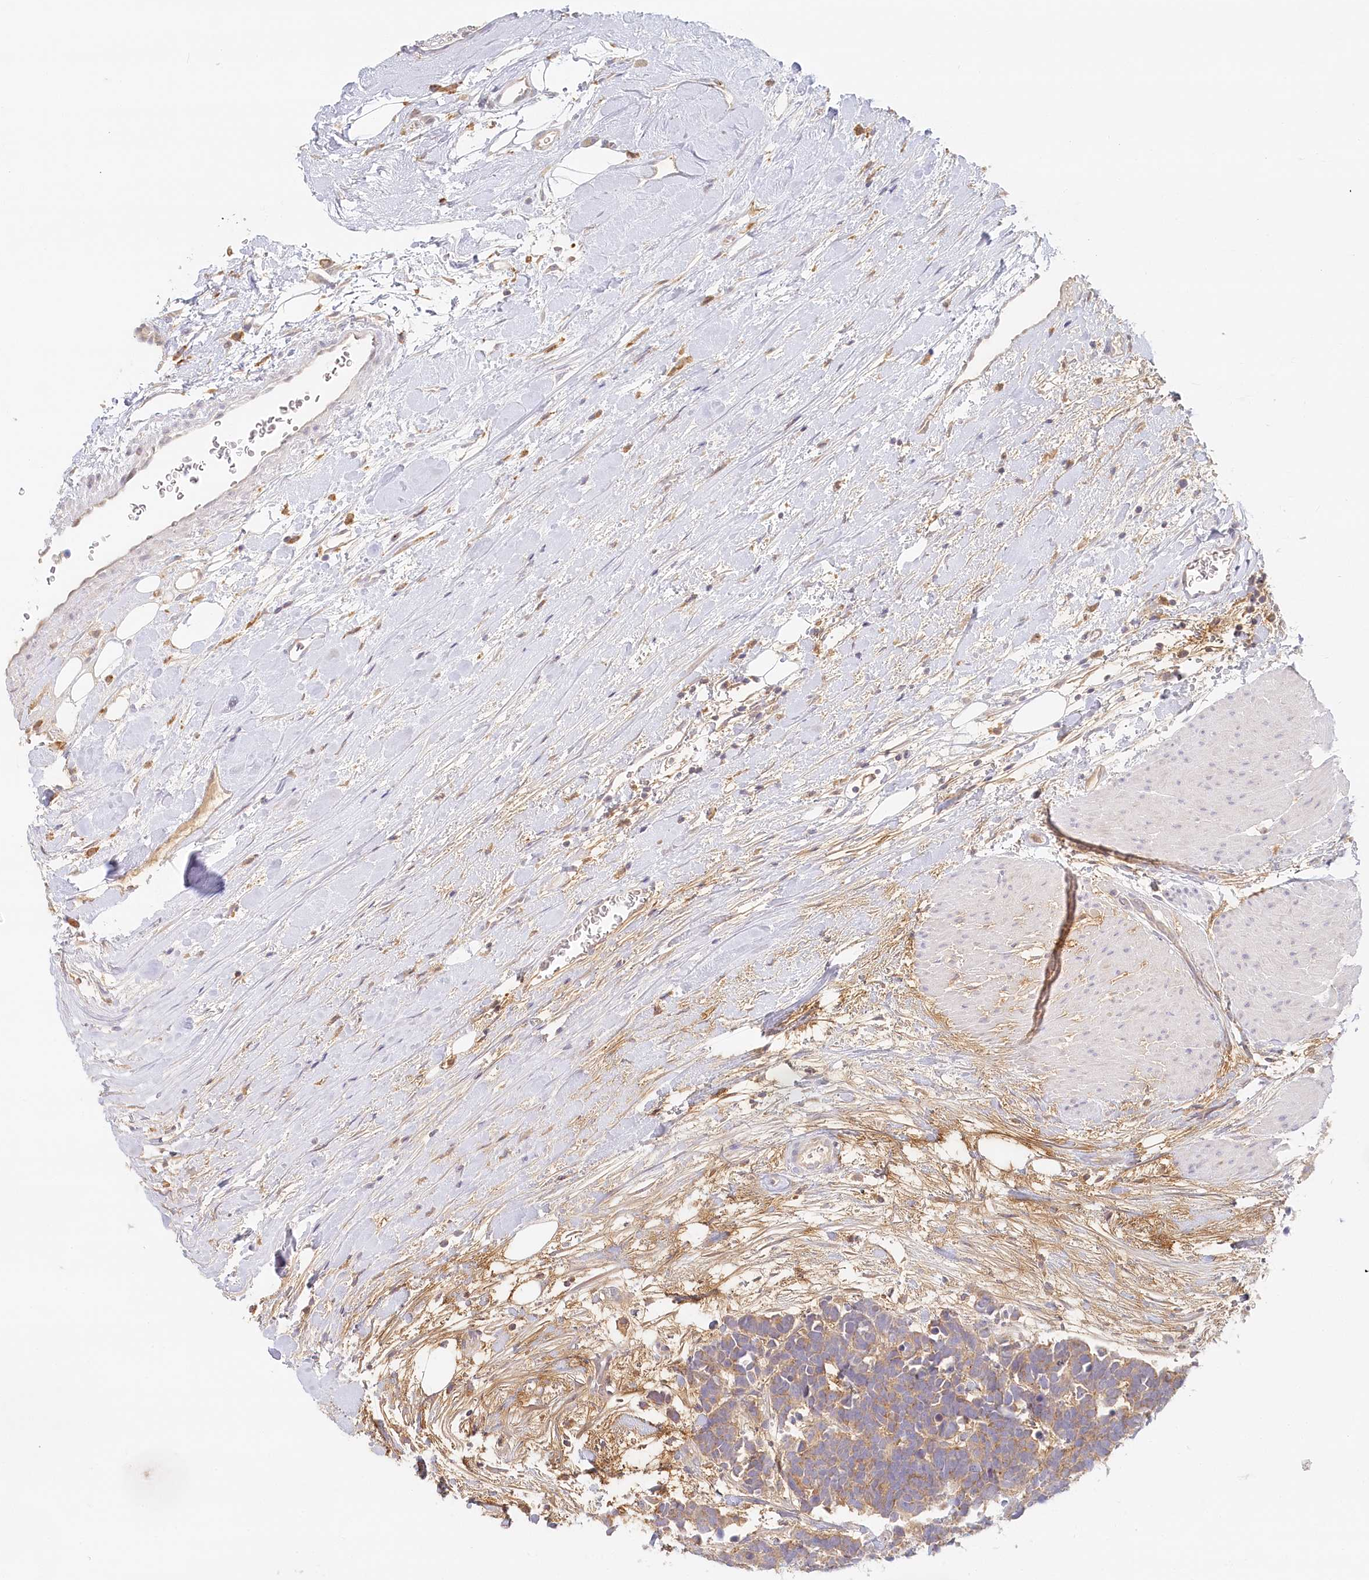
{"staining": {"intensity": "weak", "quantity": "25%-75%", "location": "cytoplasmic/membranous"}, "tissue": "carcinoid", "cell_type": "Tumor cells", "image_type": "cancer", "snomed": [{"axis": "morphology", "description": "Carcinoma, NOS"}, {"axis": "morphology", "description": "Carcinoid, malignant, NOS"}, {"axis": "topography", "description": "Urinary bladder"}], "caption": "Human carcinoid (malignant) stained for a protein (brown) exhibits weak cytoplasmic/membranous positive positivity in about 25%-75% of tumor cells.", "gene": "VSIG1", "patient": {"sex": "male", "age": 57}}